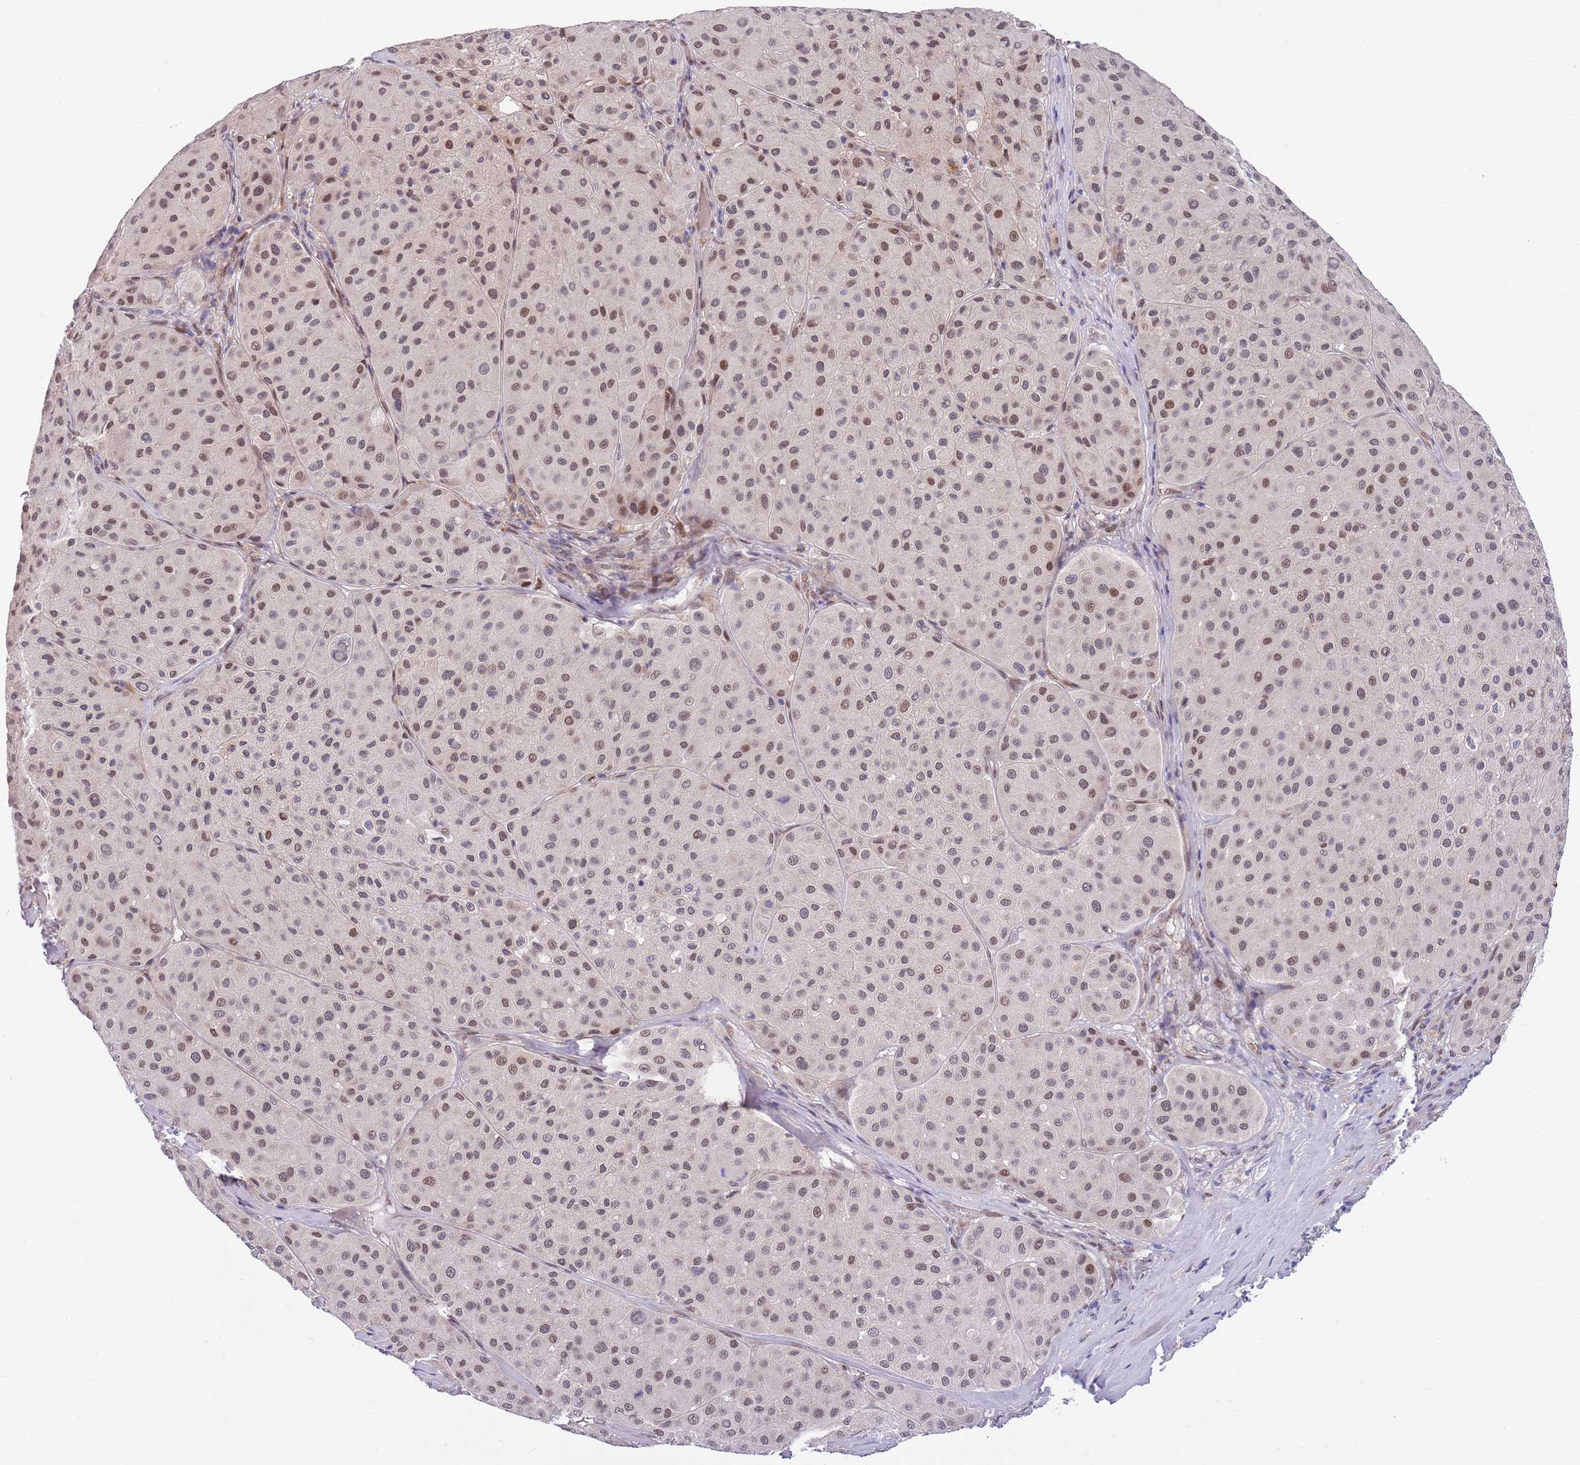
{"staining": {"intensity": "moderate", "quantity": "25%-75%", "location": "nuclear"}, "tissue": "melanoma", "cell_type": "Tumor cells", "image_type": "cancer", "snomed": [{"axis": "morphology", "description": "Malignant melanoma, Metastatic site"}, {"axis": "topography", "description": "Smooth muscle"}], "caption": "DAB immunohistochemical staining of human malignant melanoma (metastatic site) reveals moderate nuclear protein positivity in about 25%-75% of tumor cells. The protein of interest is stained brown, and the nuclei are stained in blue (DAB IHC with brightfield microscopy, high magnification).", "gene": "NLRP6", "patient": {"sex": "male", "age": 41}}